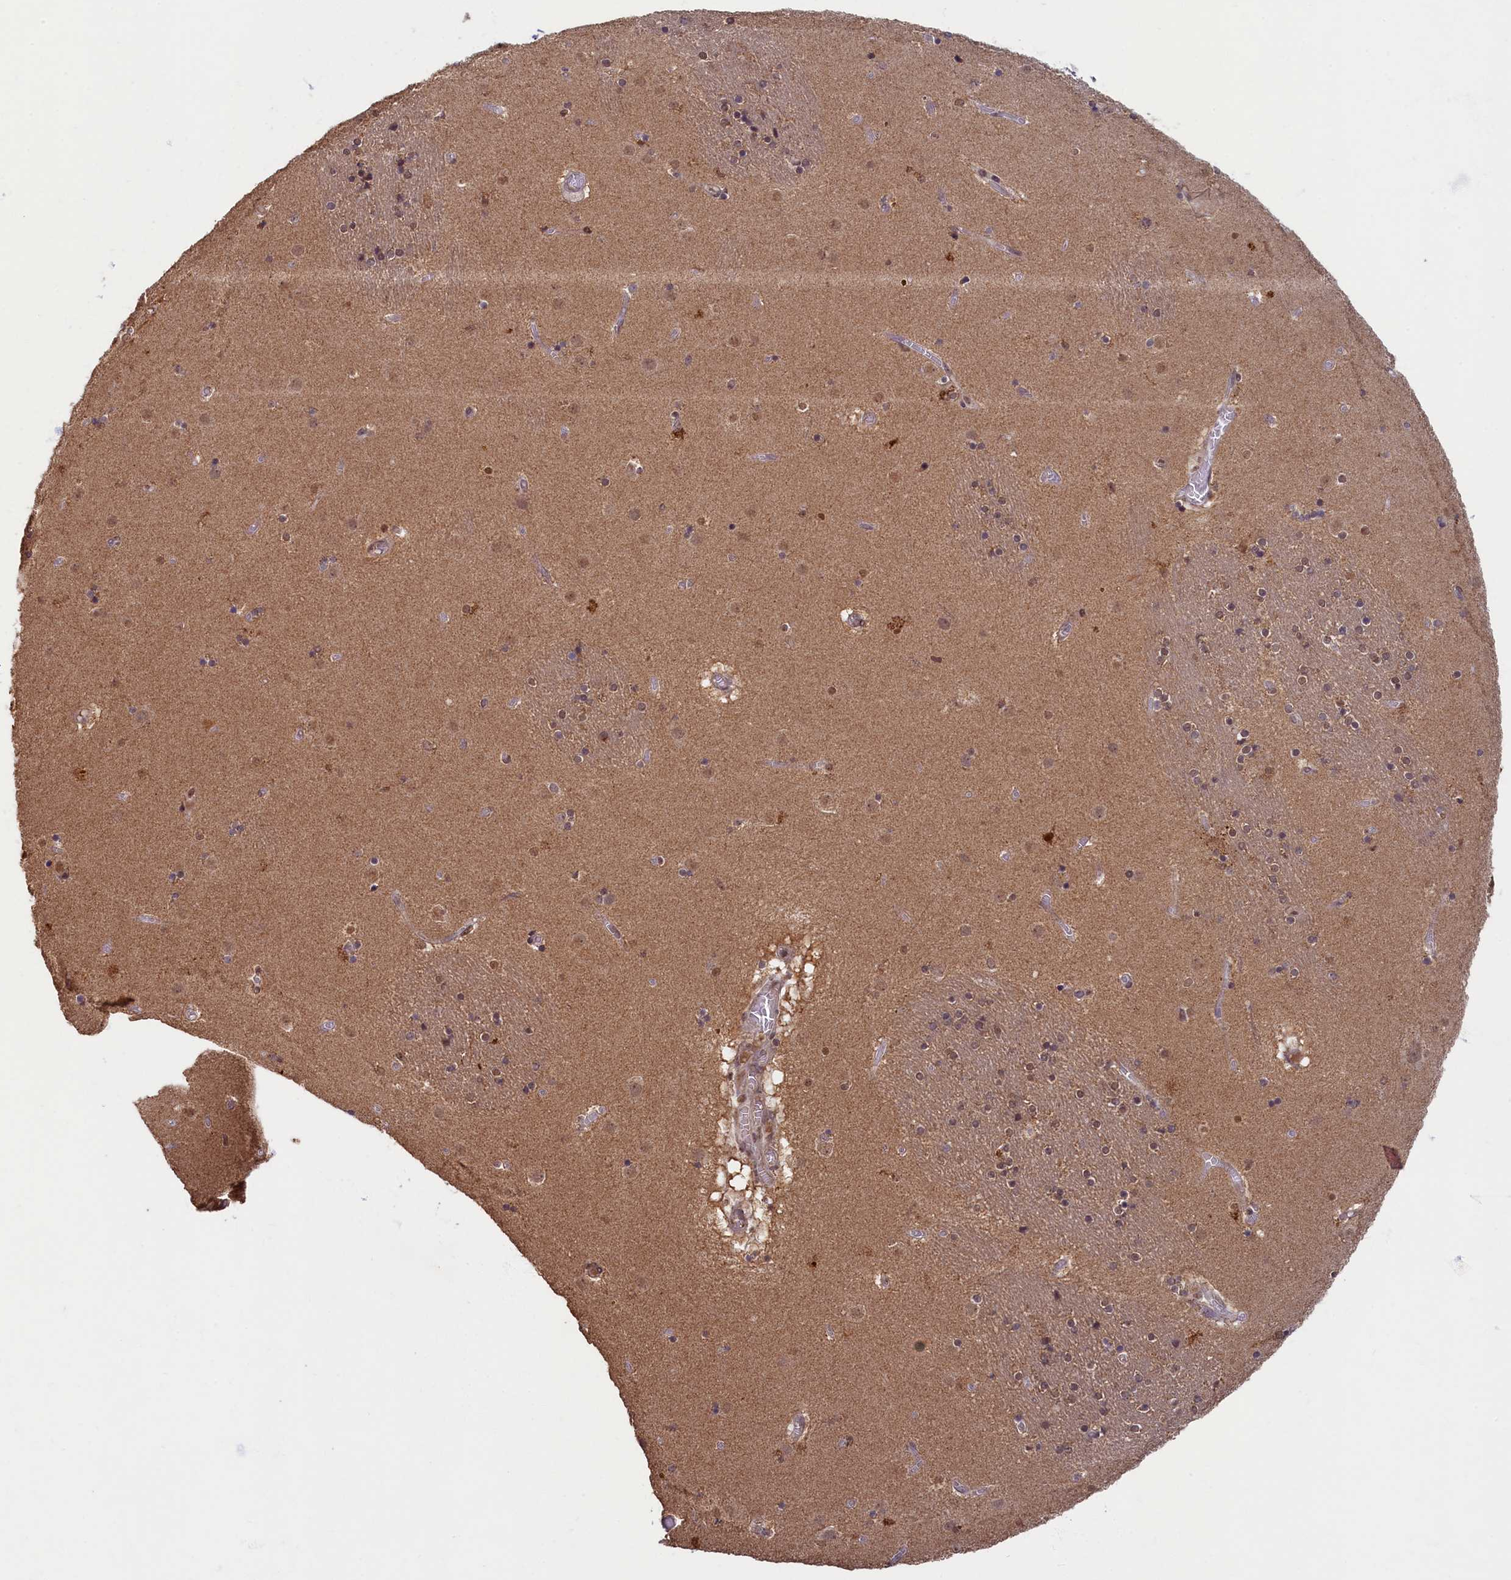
{"staining": {"intensity": "weak", "quantity": "25%-75%", "location": "cytoplasmic/membranous"}, "tissue": "caudate", "cell_type": "Glial cells", "image_type": "normal", "snomed": [{"axis": "morphology", "description": "Normal tissue, NOS"}, {"axis": "topography", "description": "Lateral ventricle wall"}], "caption": "Protein expression analysis of benign caudate exhibits weak cytoplasmic/membranous staining in approximately 25%-75% of glial cells.", "gene": "BRCA1", "patient": {"sex": "male", "age": 70}}